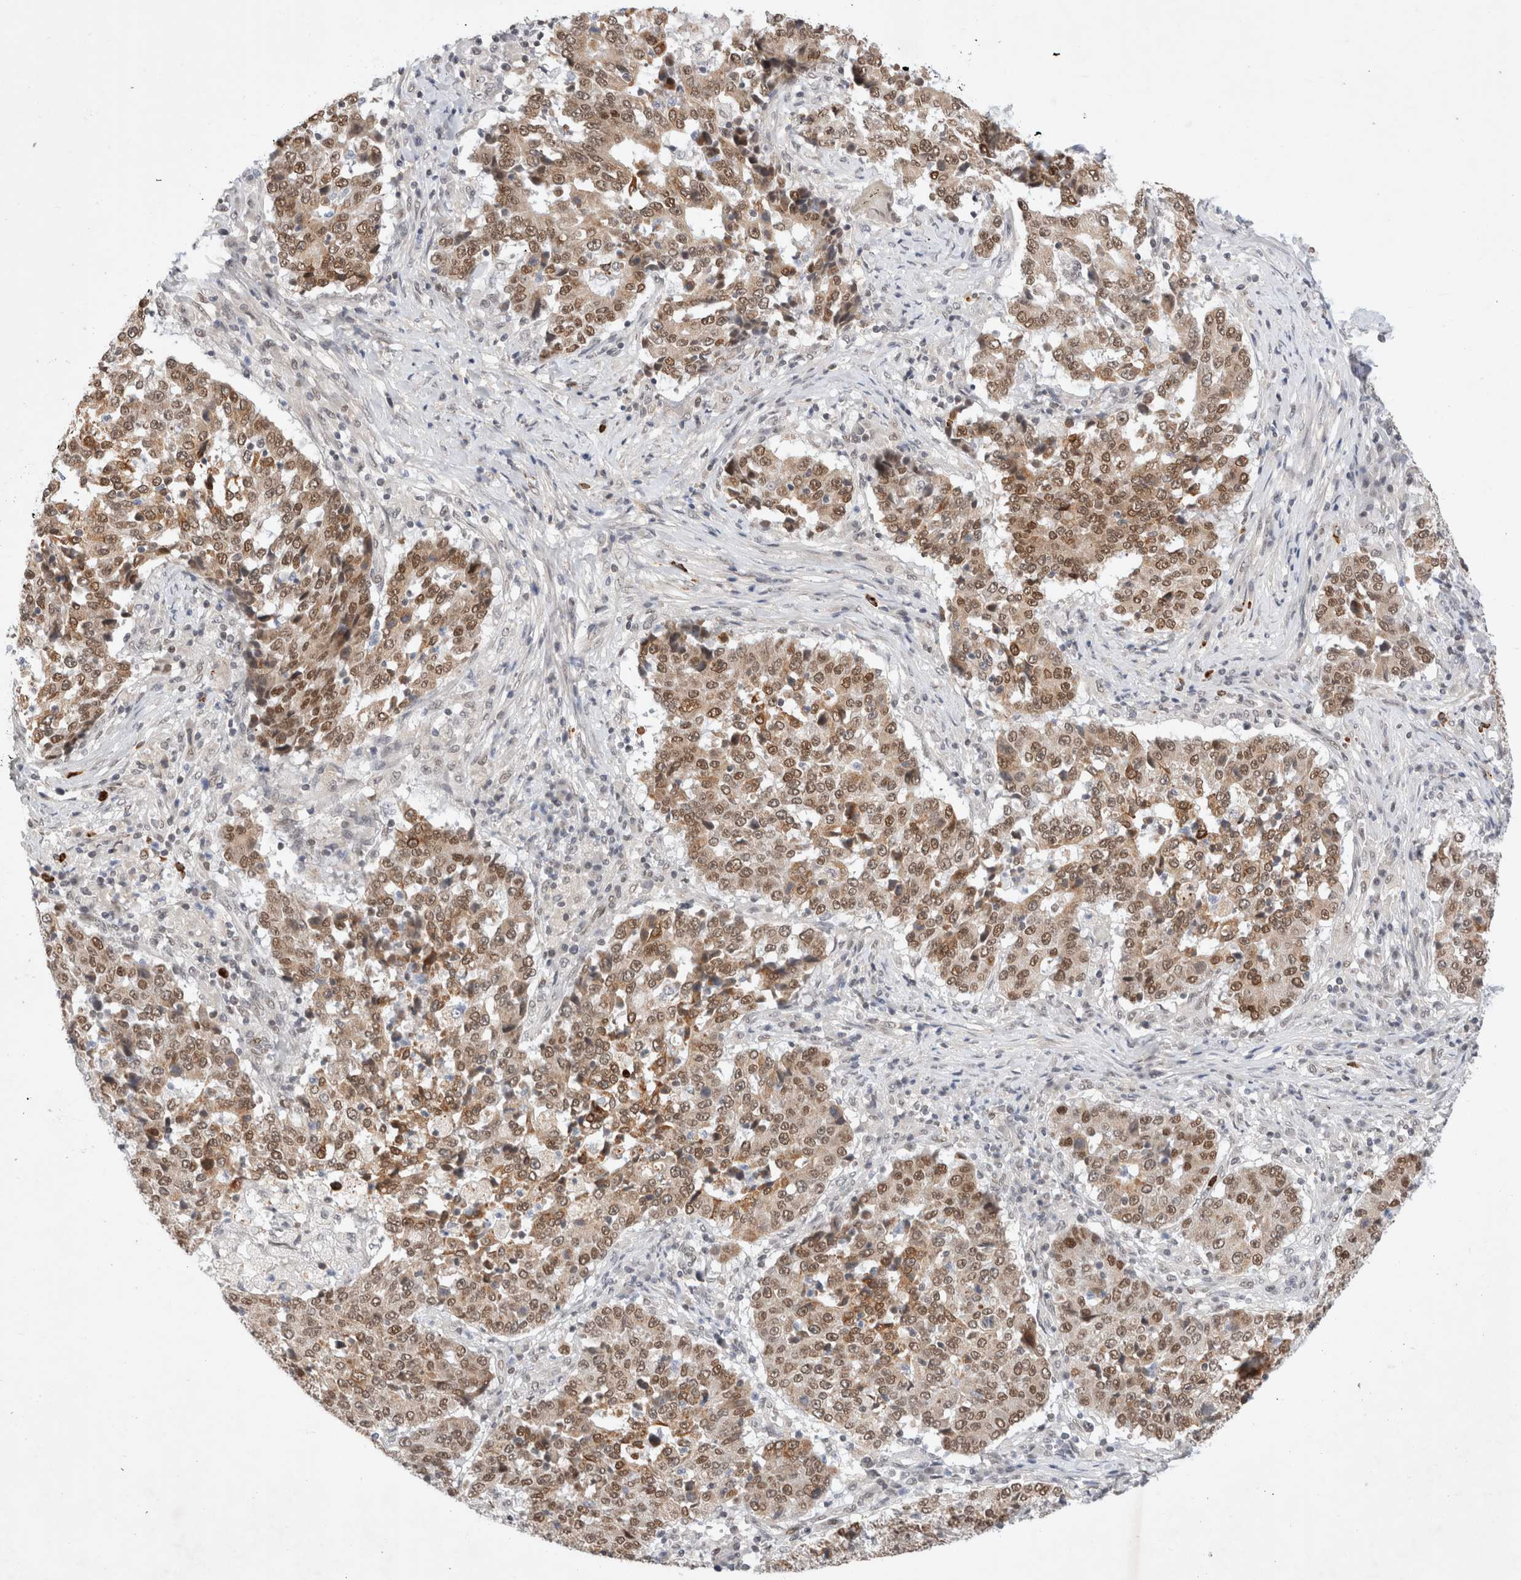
{"staining": {"intensity": "moderate", "quantity": ">75%", "location": "cytoplasmic/membranous,nuclear"}, "tissue": "stomach cancer", "cell_type": "Tumor cells", "image_type": "cancer", "snomed": [{"axis": "morphology", "description": "Adenocarcinoma, NOS"}, {"axis": "topography", "description": "Stomach"}], "caption": "Human stomach adenocarcinoma stained for a protein (brown) reveals moderate cytoplasmic/membranous and nuclear positive expression in approximately >75% of tumor cells.", "gene": "GTF2I", "patient": {"sex": "male", "age": 59}}